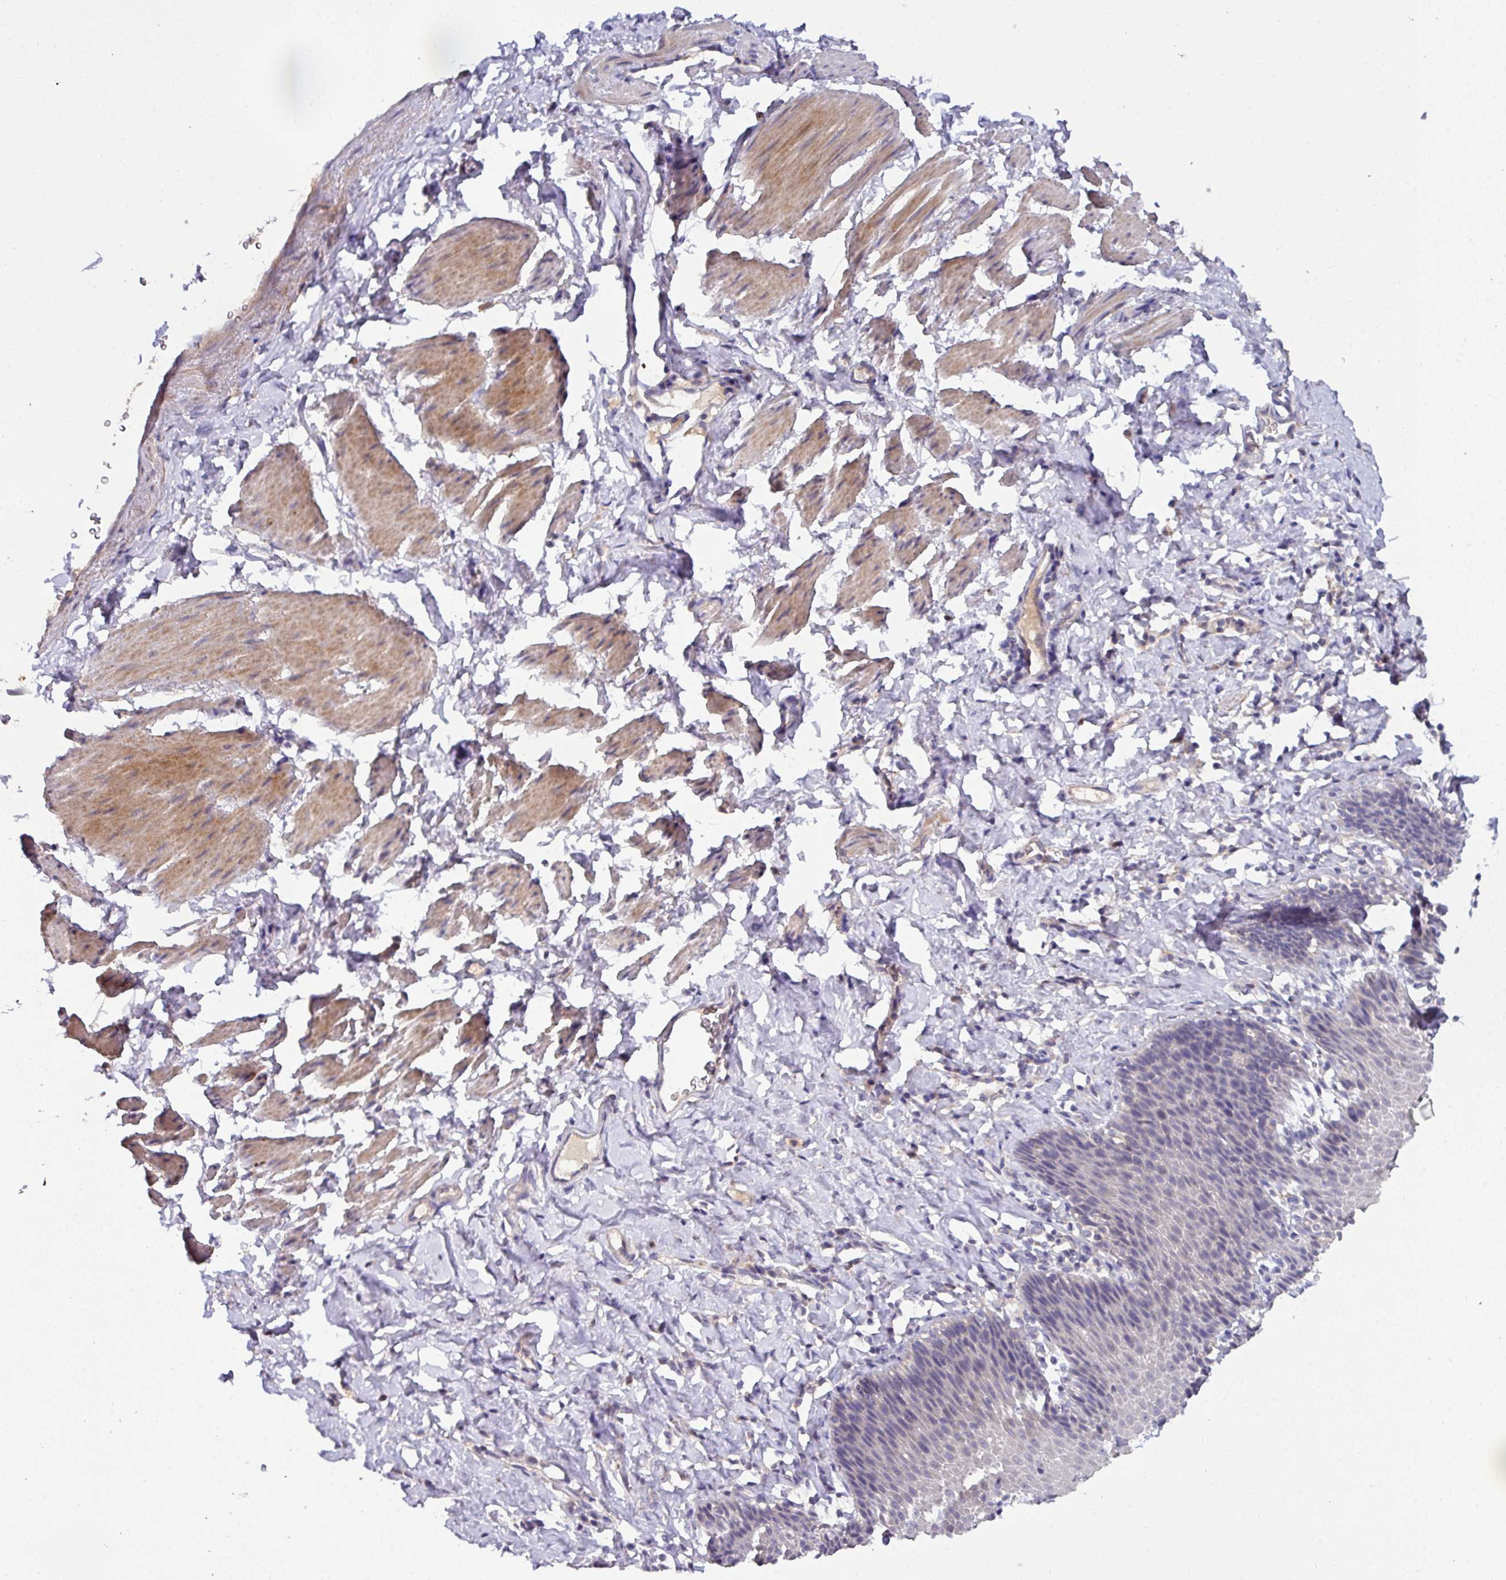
{"staining": {"intensity": "strong", "quantity": "<25%", "location": "cytoplasmic/membranous"}, "tissue": "esophagus", "cell_type": "Squamous epithelial cells", "image_type": "normal", "snomed": [{"axis": "morphology", "description": "Normal tissue, NOS"}, {"axis": "topography", "description": "Esophagus"}], "caption": "DAB immunohistochemical staining of unremarkable human esophagus reveals strong cytoplasmic/membranous protein positivity in about <25% of squamous epithelial cells.", "gene": "AEBP2", "patient": {"sex": "female", "age": 61}}